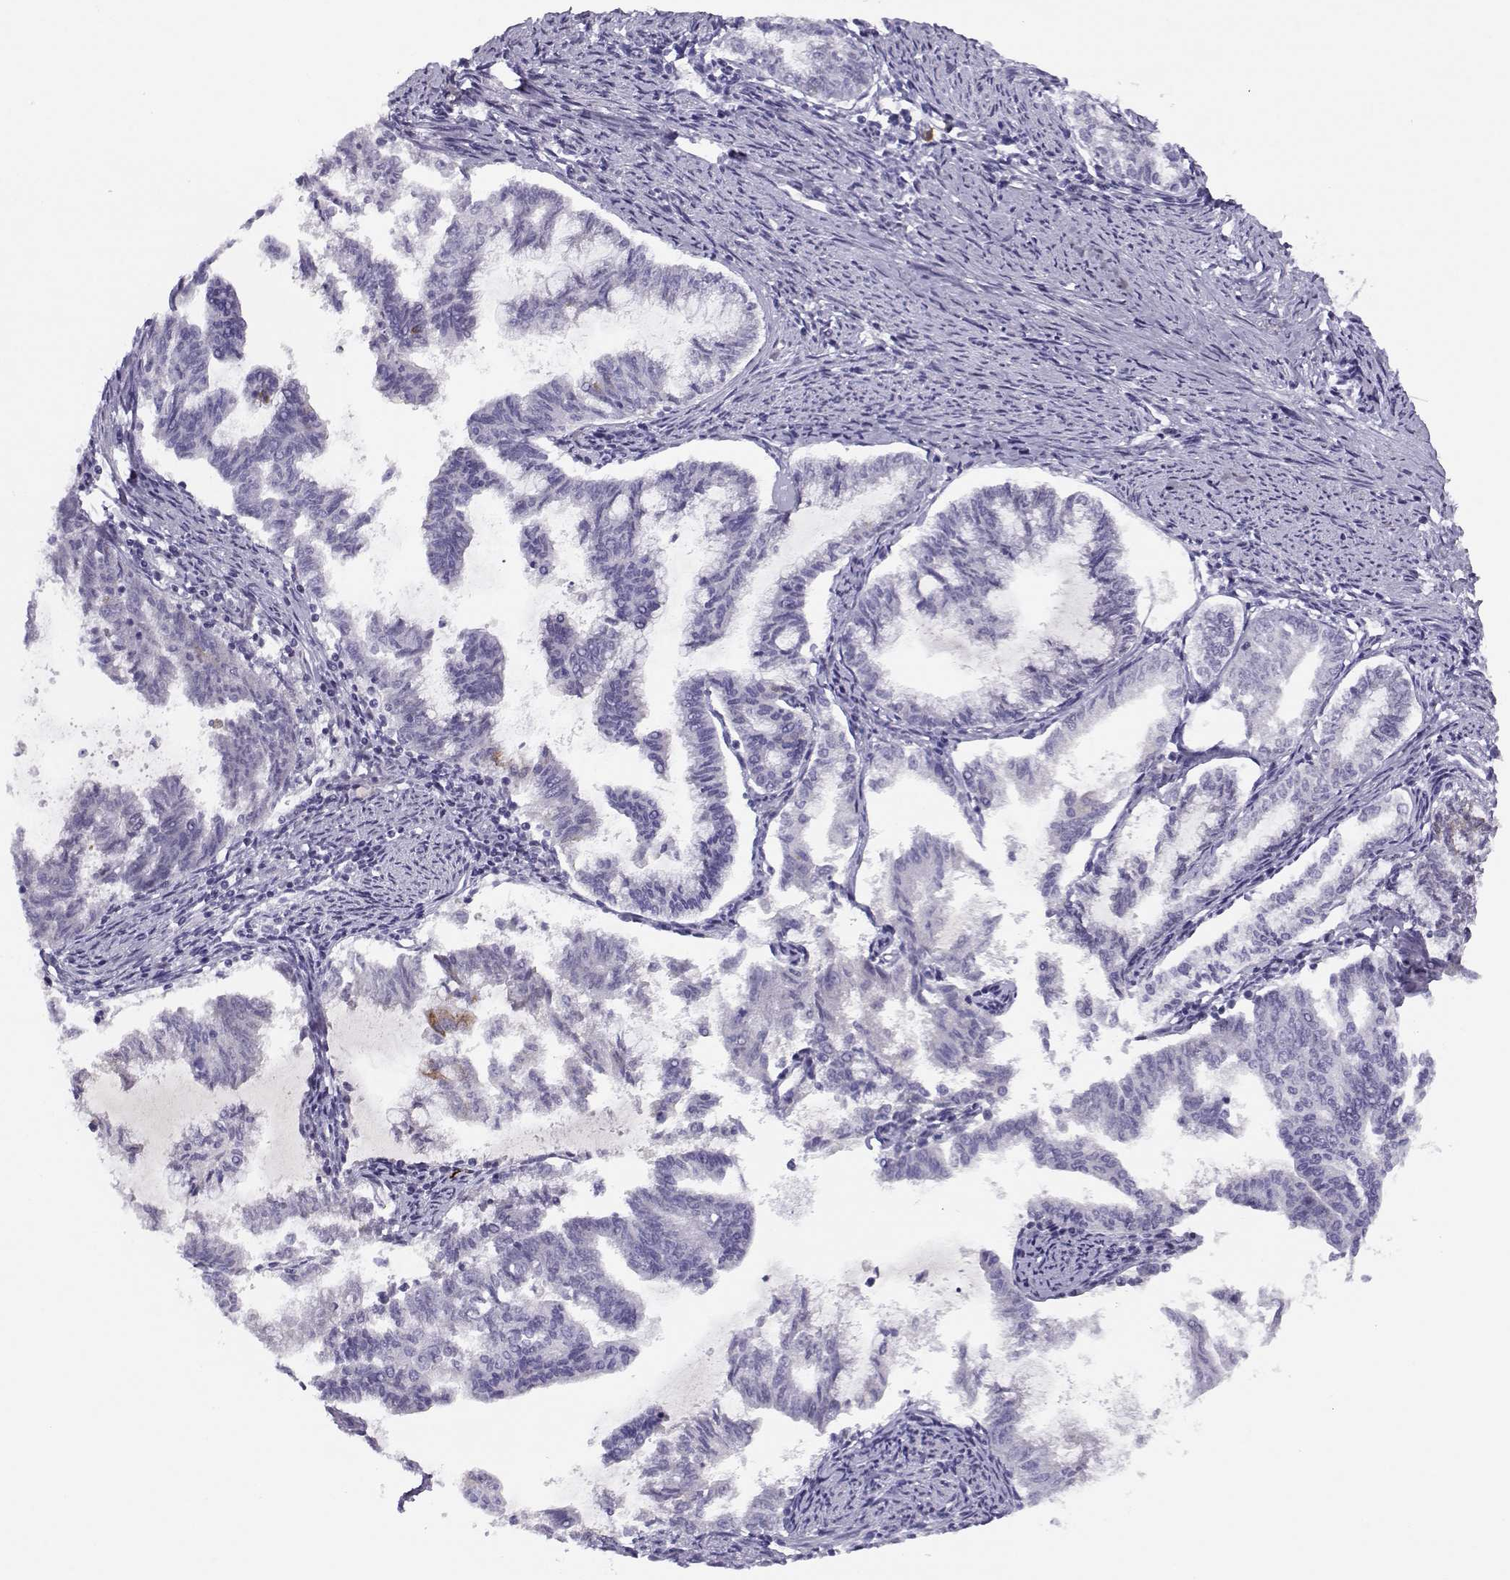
{"staining": {"intensity": "negative", "quantity": "none", "location": "none"}, "tissue": "endometrial cancer", "cell_type": "Tumor cells", "image_type": "cancer", "snomed": [{"axis": "morphology", "description": "Adenocarcinoma, NOS"}, {"axis": "topography", "description": "Endometrium"}], "caption": "Immunohistochemical staining of human endometrial cancer reveals no significant positivity in tumor cells.", "gene": "CFAP77", "patient": {"sex": "female", "age": 79}}